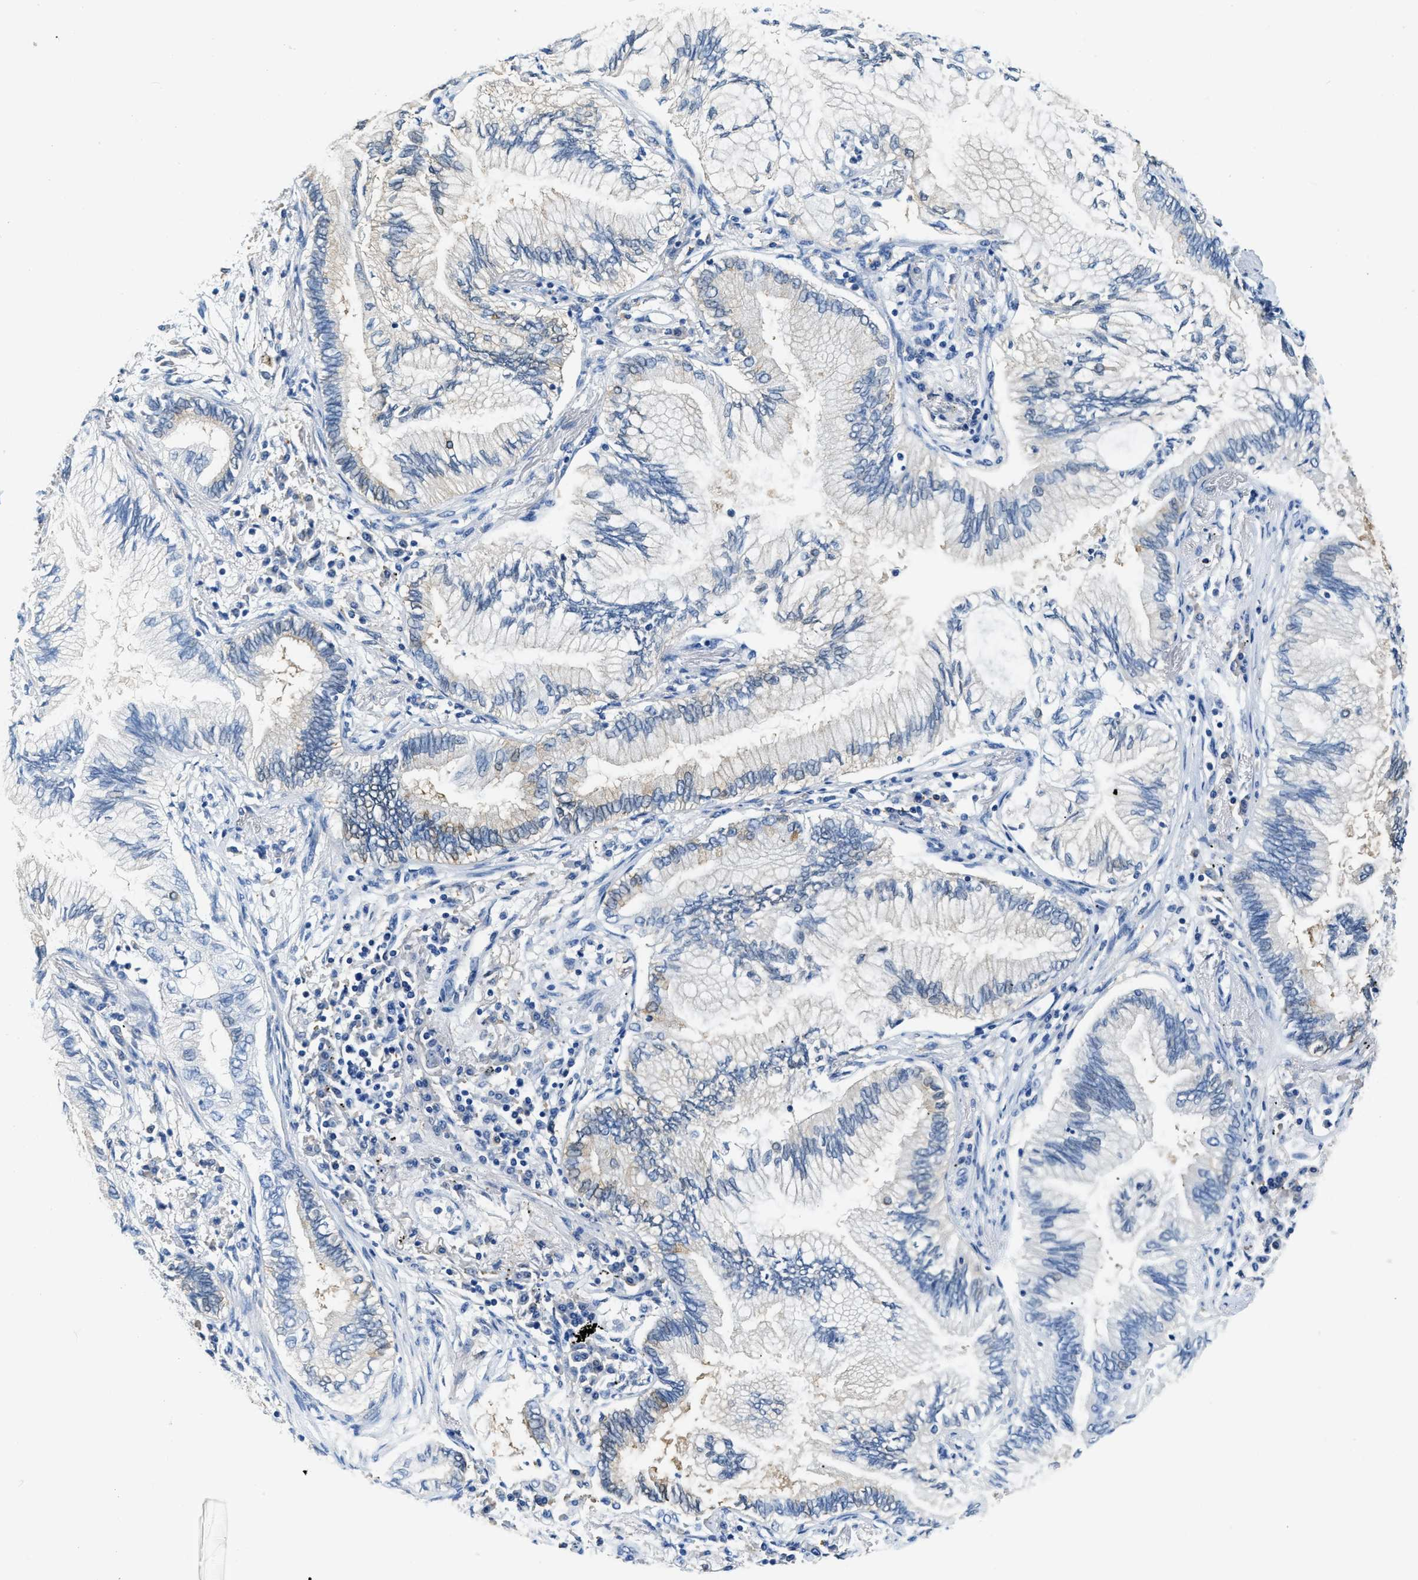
{"staining": {"intensity": "weak", "quantity": "<25%", "location": "cytoplasmic/membranous"}, "tissue": "lung cancer", "cell_type": "Tumor cells", "image_type": "cancer", "snomed": [{"axis": "morphology", "description": "Normal tissue, NOS"}, {"axis": "morphology", "description": "Adenocarcinoma, NOS"}, {"axis": "topography", "description": "Bronchus"}, {"axis": "topography", "description": "Lung"}], "caption": "Tumor cells are negative for protein expression in human lung cancer (adenocarcinoma).", "gene": "ZDHHC13", "patient": {"sex": "female", "age": 70}}